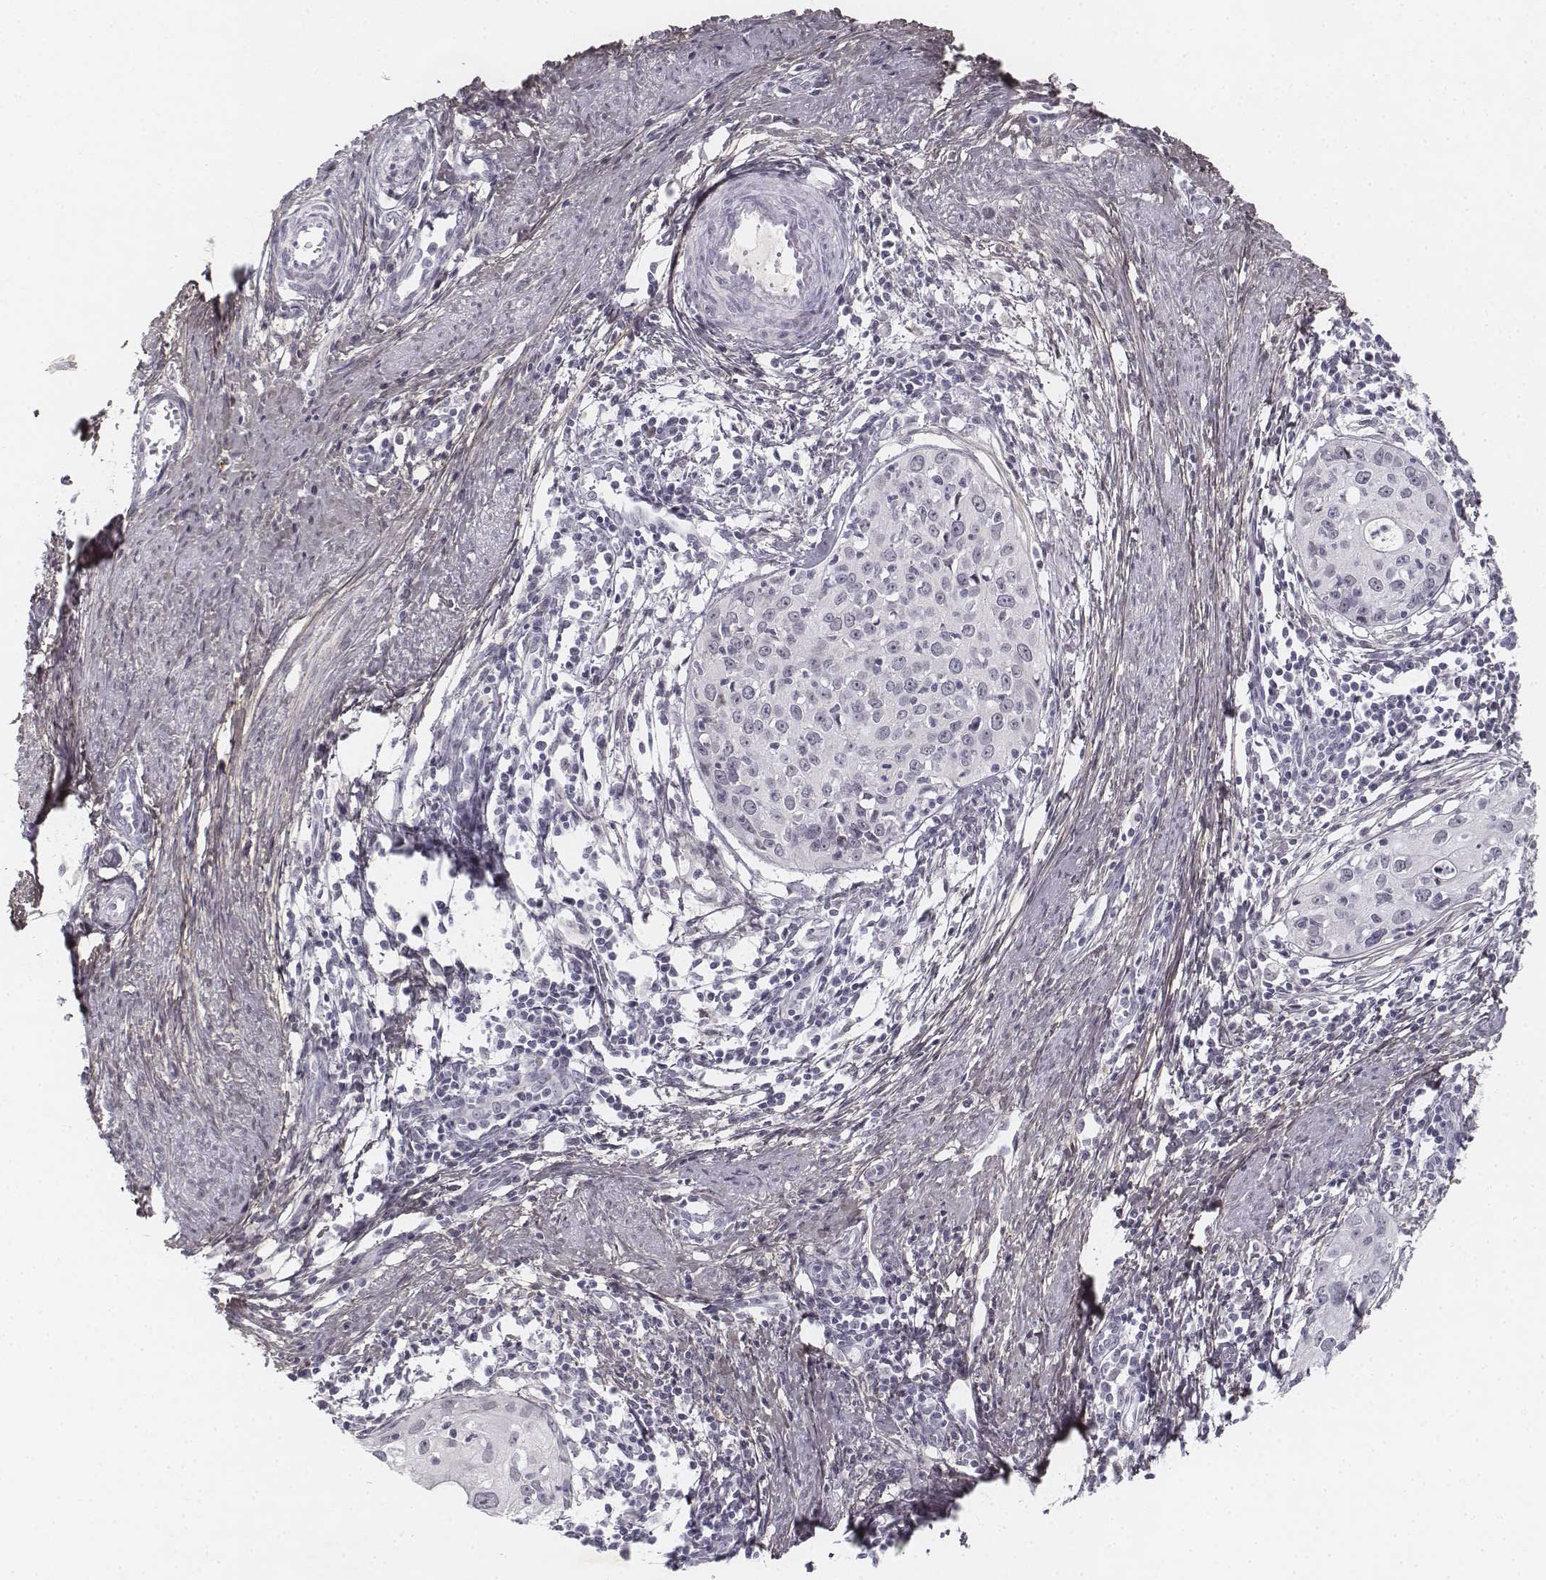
{"staining": {"intensity": "negative", "quantity": "none", "location": "none"}, "tissue": "cervical cancer", "cell_type": "Tumor cells", "image_type": "cancer", "snomed": [{"axis": "morphology", "description": "Squamous cell carcinoma, NOS"}, {"axis": "topography", "description": "Cervix"}], "caption": "This is an immunohistochemistry micrograph of human squamous cell carcinoma (cervical). There is no positivity in tumor cells.", "gene": "KRT84", "patient": {"sex": "female", "age": 40}}